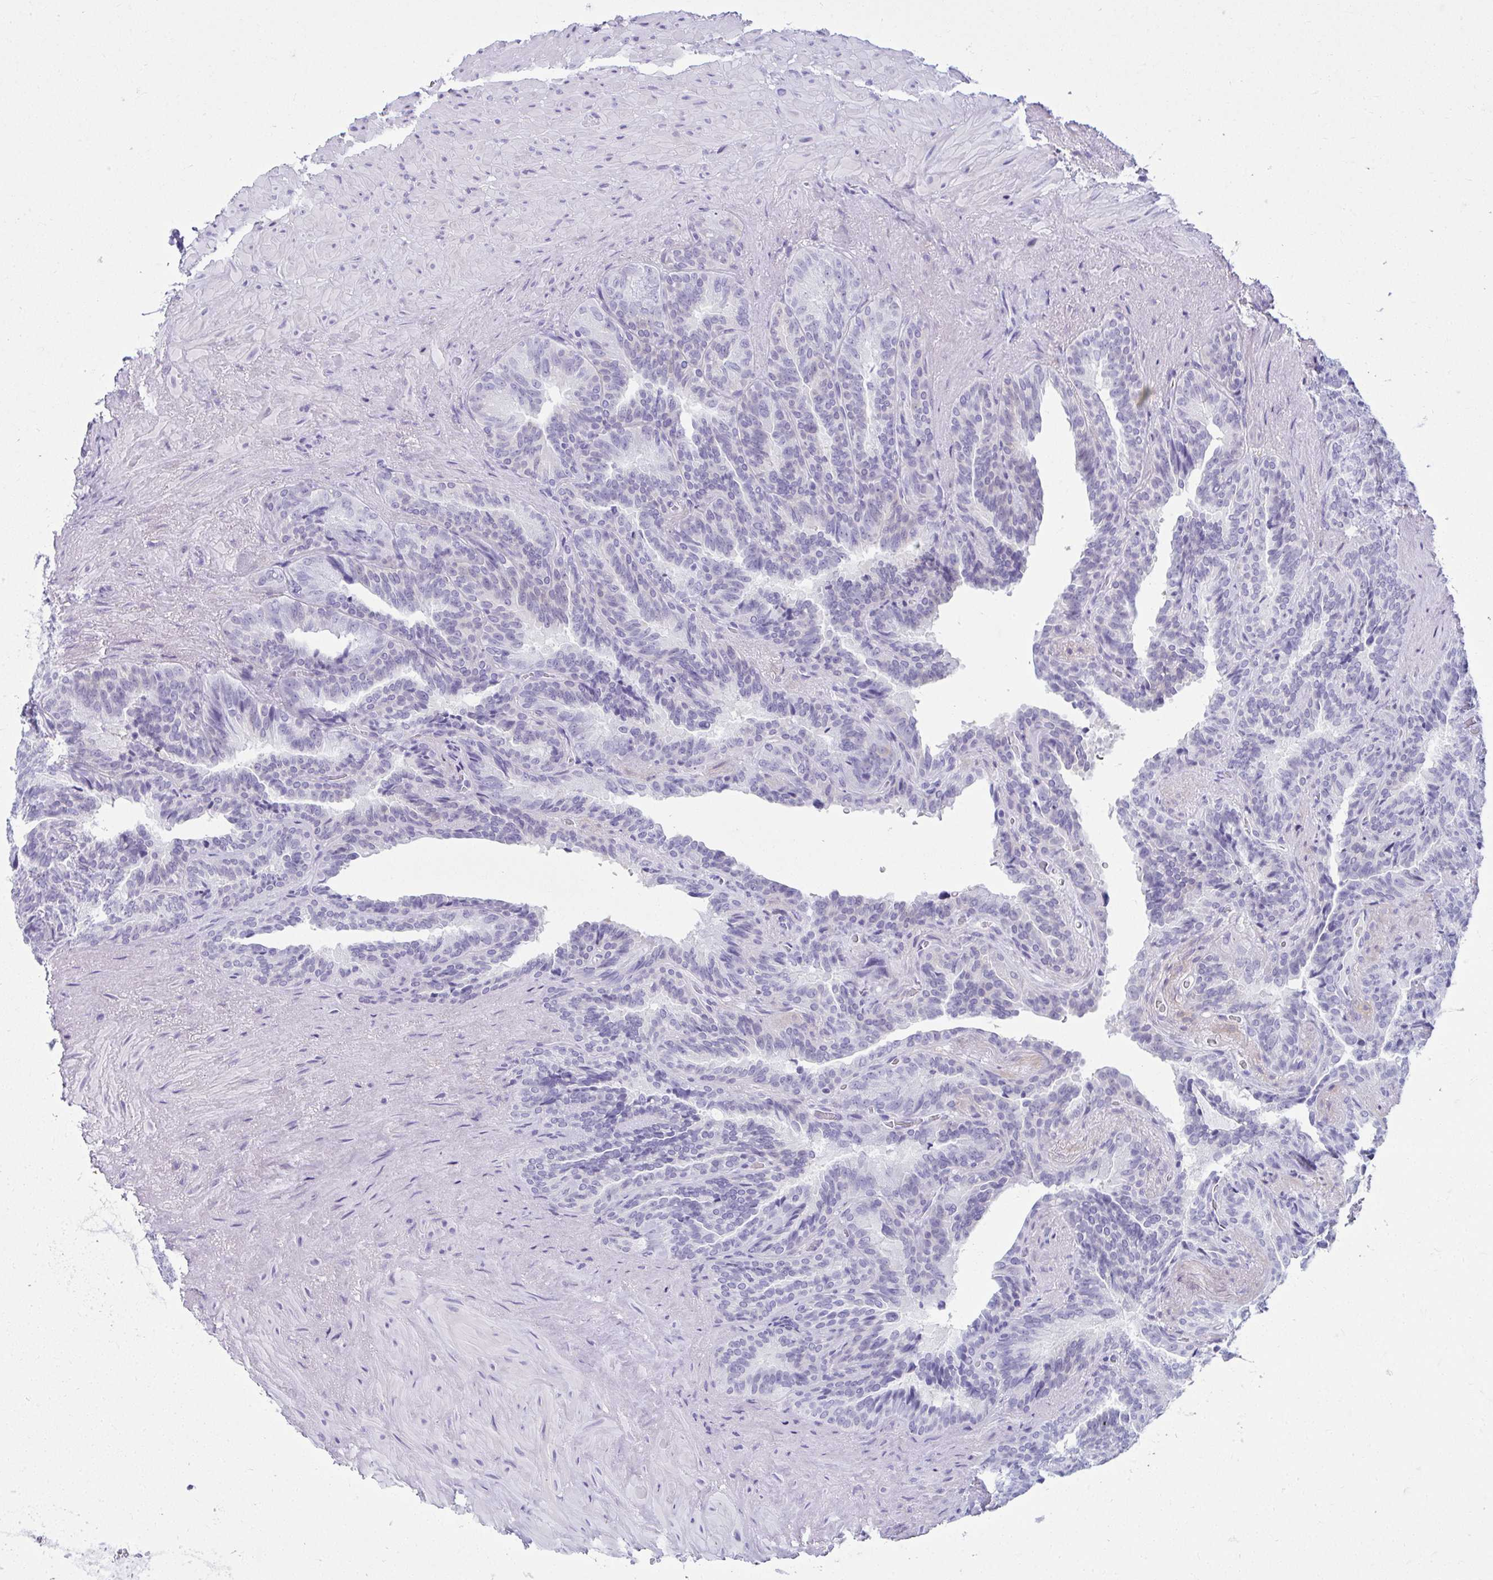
{"staining": {"intensity": "negative", "quantity": "none", "location": "none"}, "tissue": "seminal vesicle", "cell_type": "Glandular cells", "image_type": "normal", "snomed": [{"axis": "morphology", "description": "Normal tissue, NOS"}, {"axis": "topography", "description": "Seminal veicle"}], "caption": "This micrograph is of benign seminal vesicle stained with immunohistochemistry to label a protein in brown with the nuclei are counter-stained blue. There is no positivity in glandular cells.", "gene": "CLGN", "patient": {"sex": "male", "age": 60}}